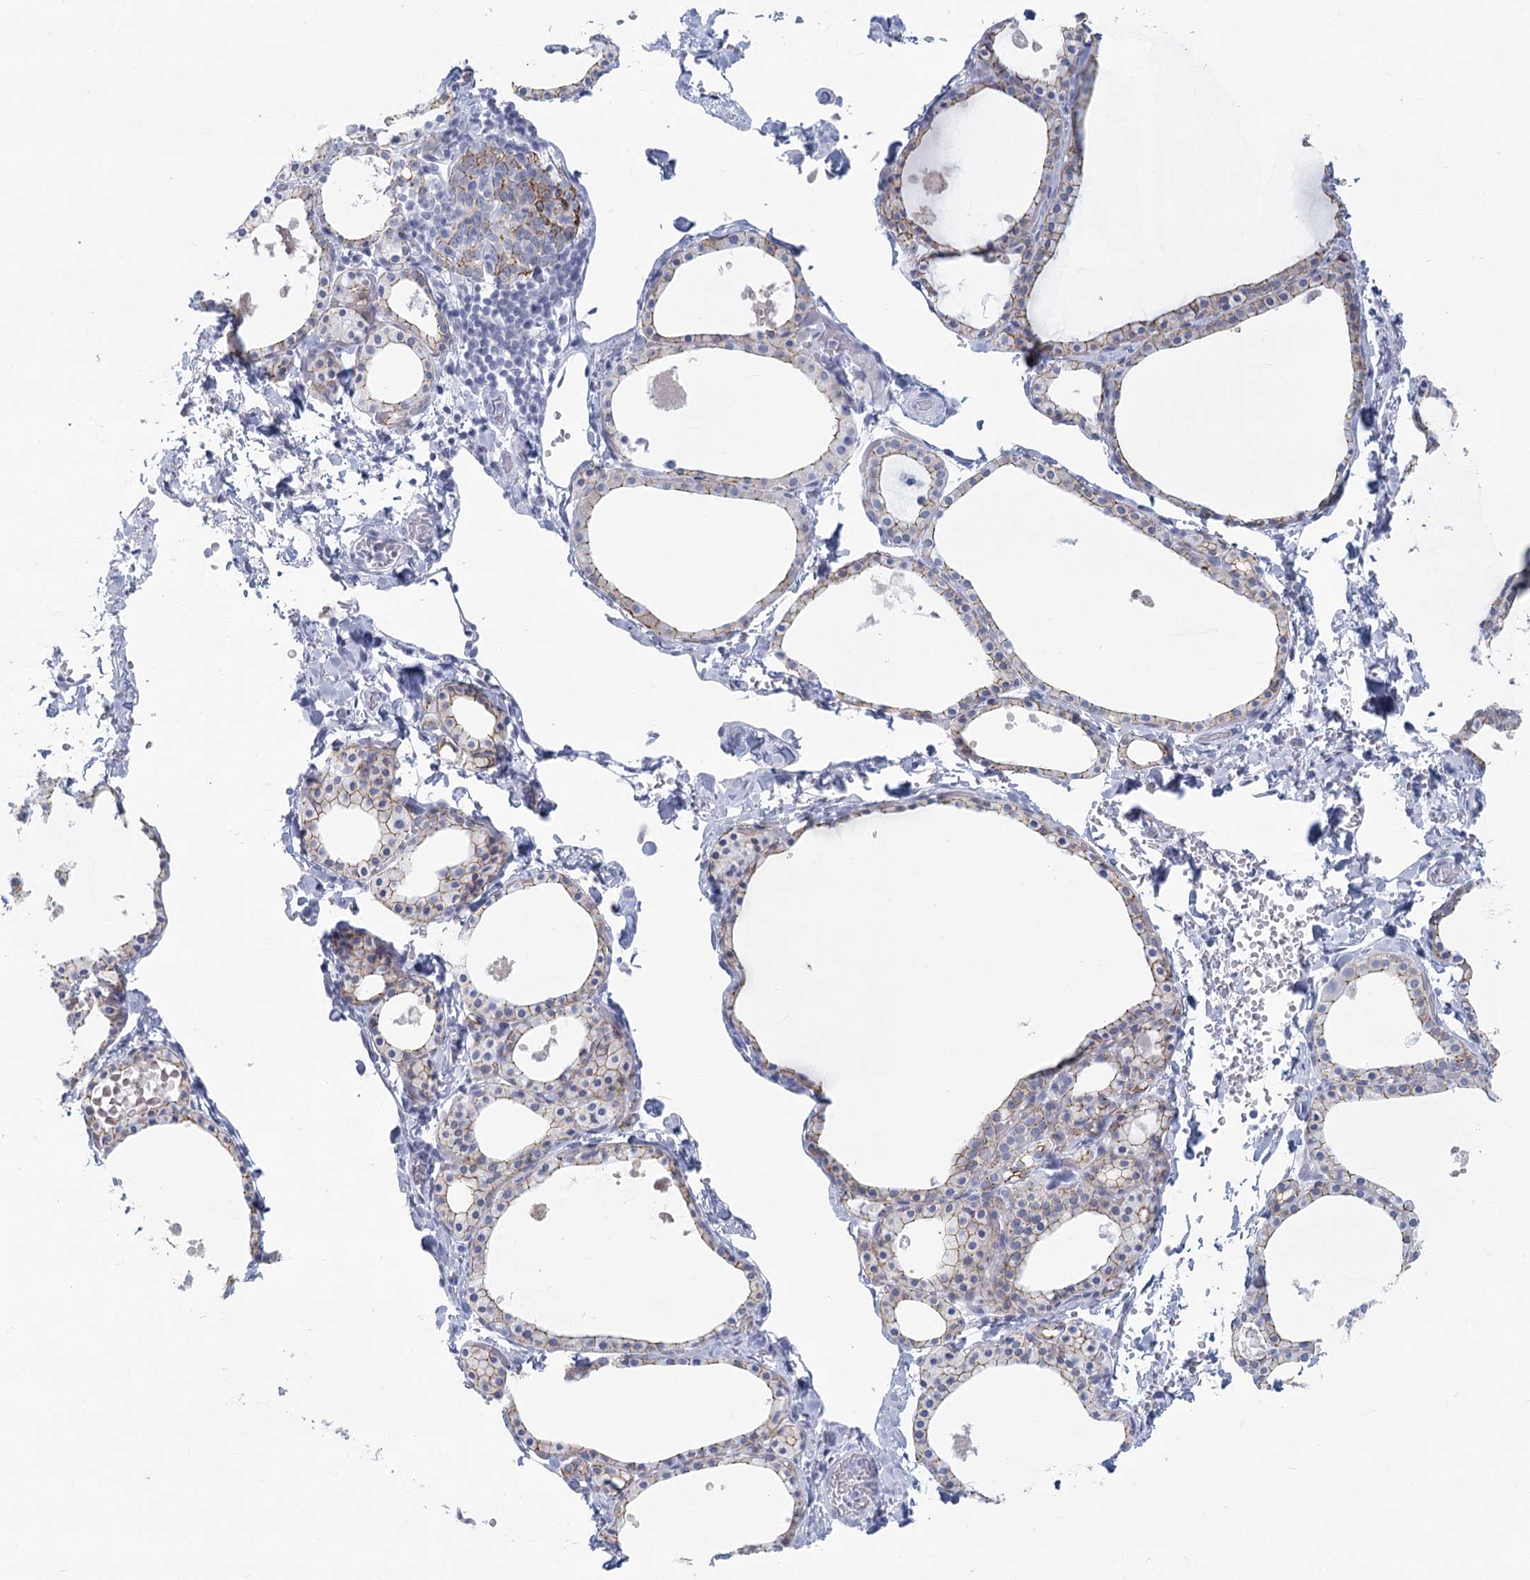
{"staining": {"intensity": "moderate", "quantity": "25%-75%", "location": "cytoplasmic/membranous"}, "tissue": "thyroid gland", "cell_type": "Glandular cells", "image_type": "normal", "snomed": [{"axis": "morphology", "description": "Normal tissue, NOS"}, {"axis": "topography", "description": "Thyroid gland"}], "caption": "Immunohistochemistry (IHC) (DAB (3,3'-diaminobenzidine)) staining of benign human thyroid gland shows moderate cytoplasmic/membranous protein expression in approximately 25%-75% of glandular cells. (Brightfield microscopy of DAB IHC at high magnification).", "gene": "WNT8B", "patient": {"sex": "male", "age": 56}}